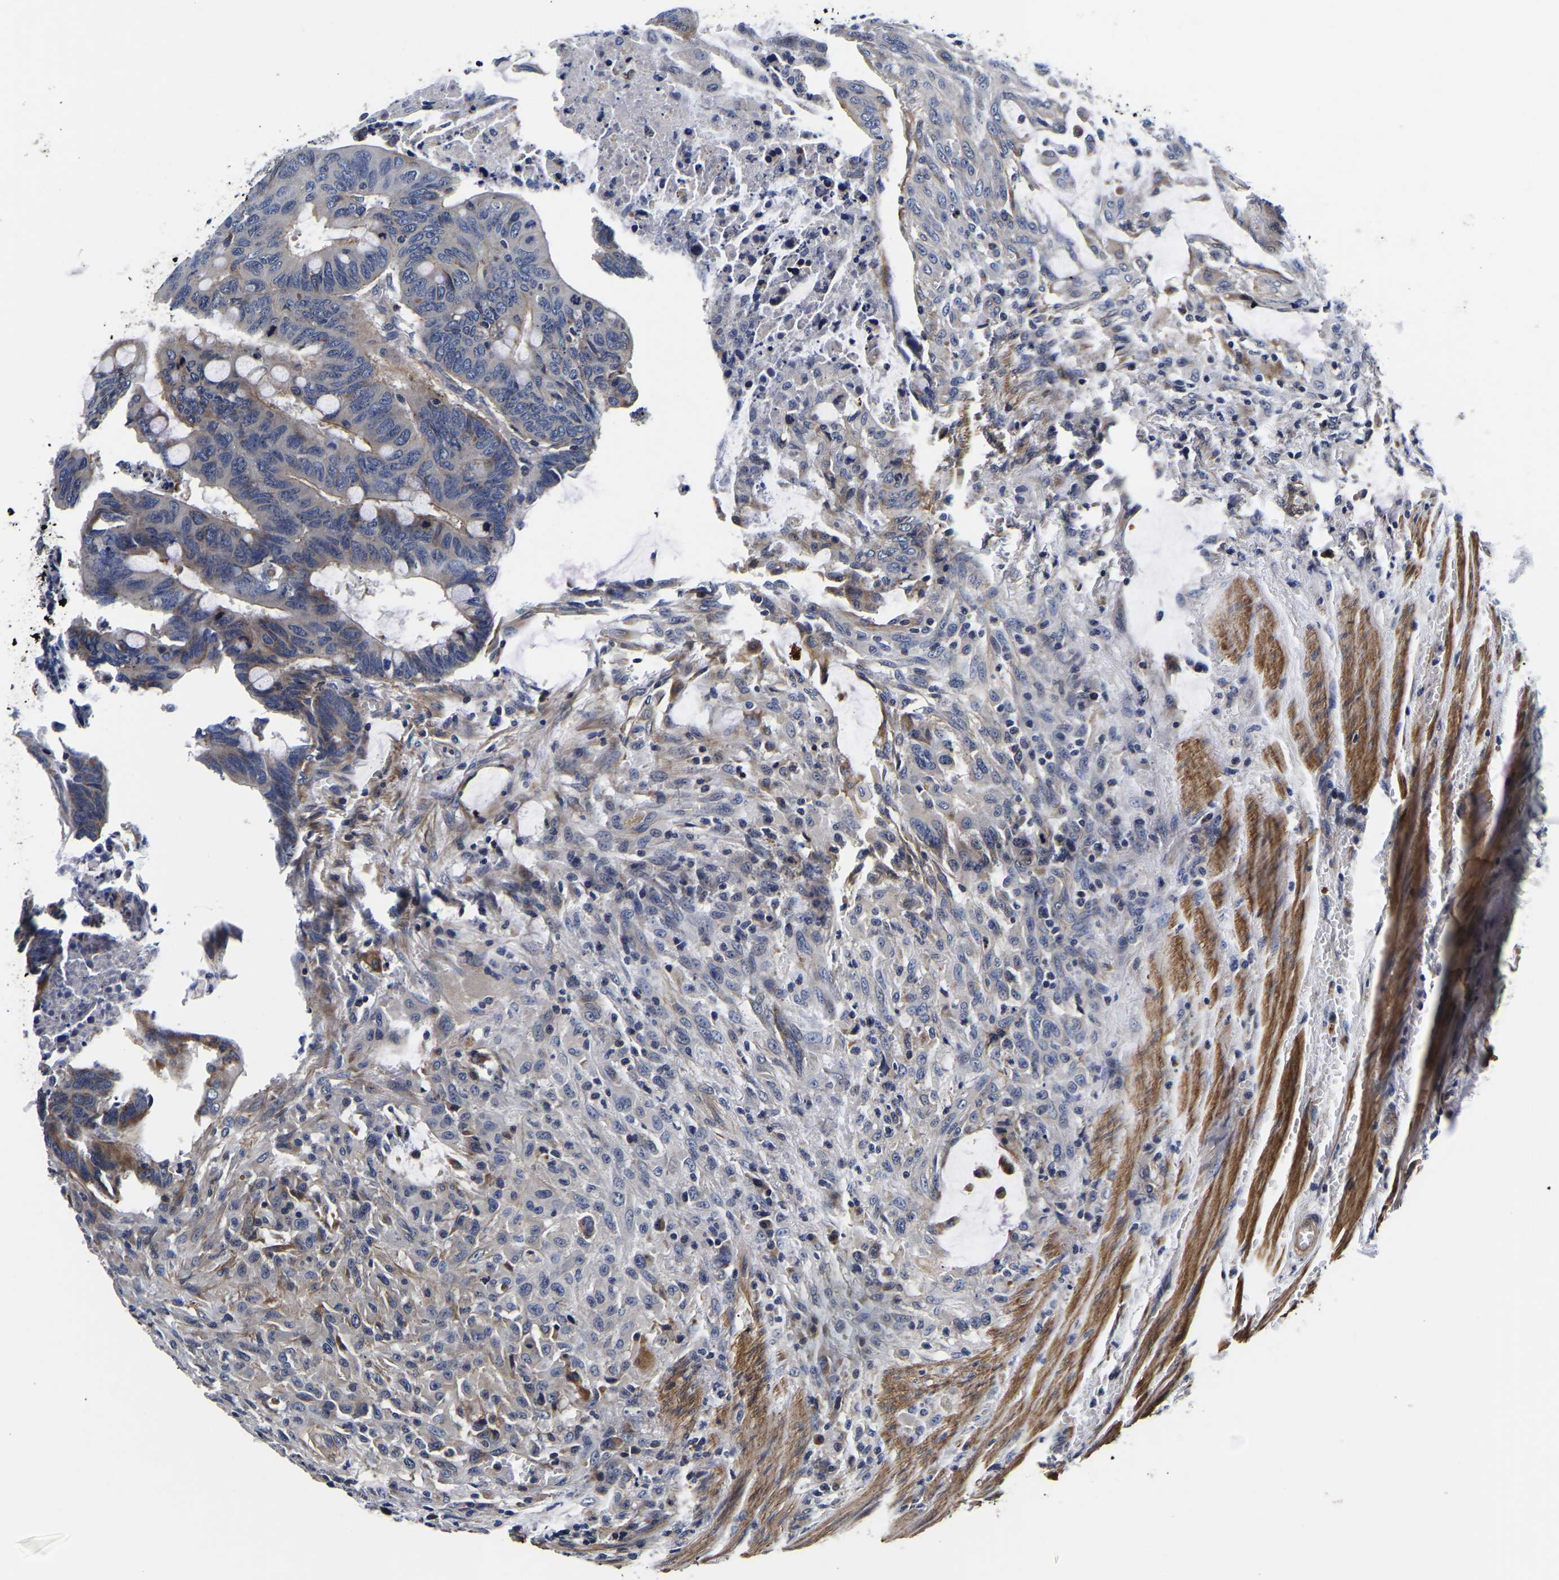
{"staining": {"intensity": "weak", "quantity": "<25%", "location": "cytoplasmic/membranous"}, "tissue": "colorectal cancer", "cell_type": "Tumor cells", "image_type": "cancer", "snomed": [{"axis": "morphology", "description": "Normal tissue, NOS"}, {"axis": "morphology", "description": "Adenocarcinoma, NOS"}, {"axis": "topography", "description": "Rectum"}, {"axis": "topography", "description": "Peripheral nerve tissue"}], "caption": "An image of colorectal cancer (adenocarcinoma) stained for a protein demonstrates no brown staining in tumor cells. (DAB immunohistochemistry with hematoxylin counter stain).", "gene": "KCTD17", "patient": {"sex": "male", "age": 92}}